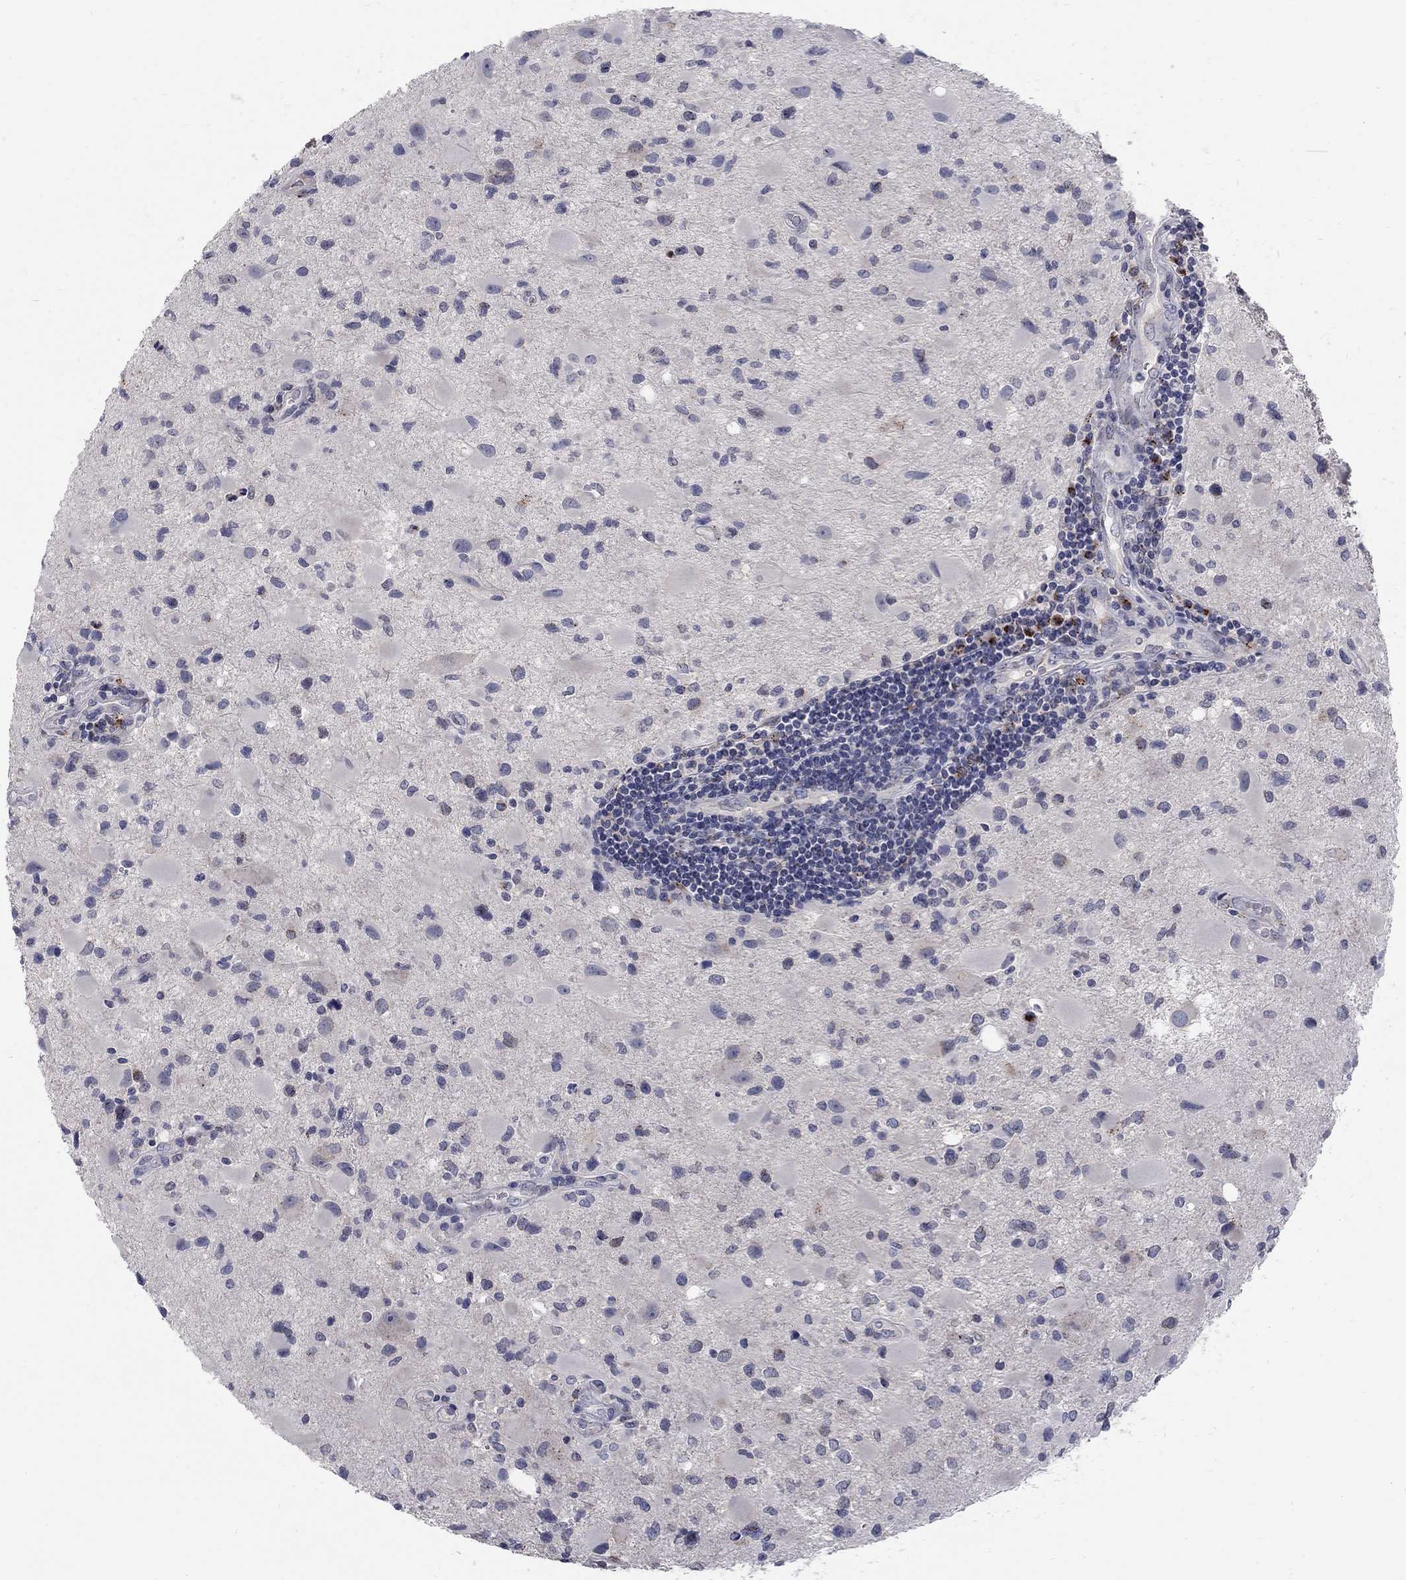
{"staining": {"intensity": "negative", "quantity": "none", "location": "none"}, "tissue": "glioma", "cell_type": "Tumor cells", "image_type": "cancer", "snomed": [{"axis": "morphology", "description": "Glioma, malignant, Low grade"}, {"axis": "topography", "description": "Brain"}], "caption": "Low-grade glioma (malignant) was stained to show a protein in brown. There is no significant positivity in tumor cells. Nuclei are stained in blue.", "gene": "PANK3", "patient": {"sex": "female", "age": 32}}